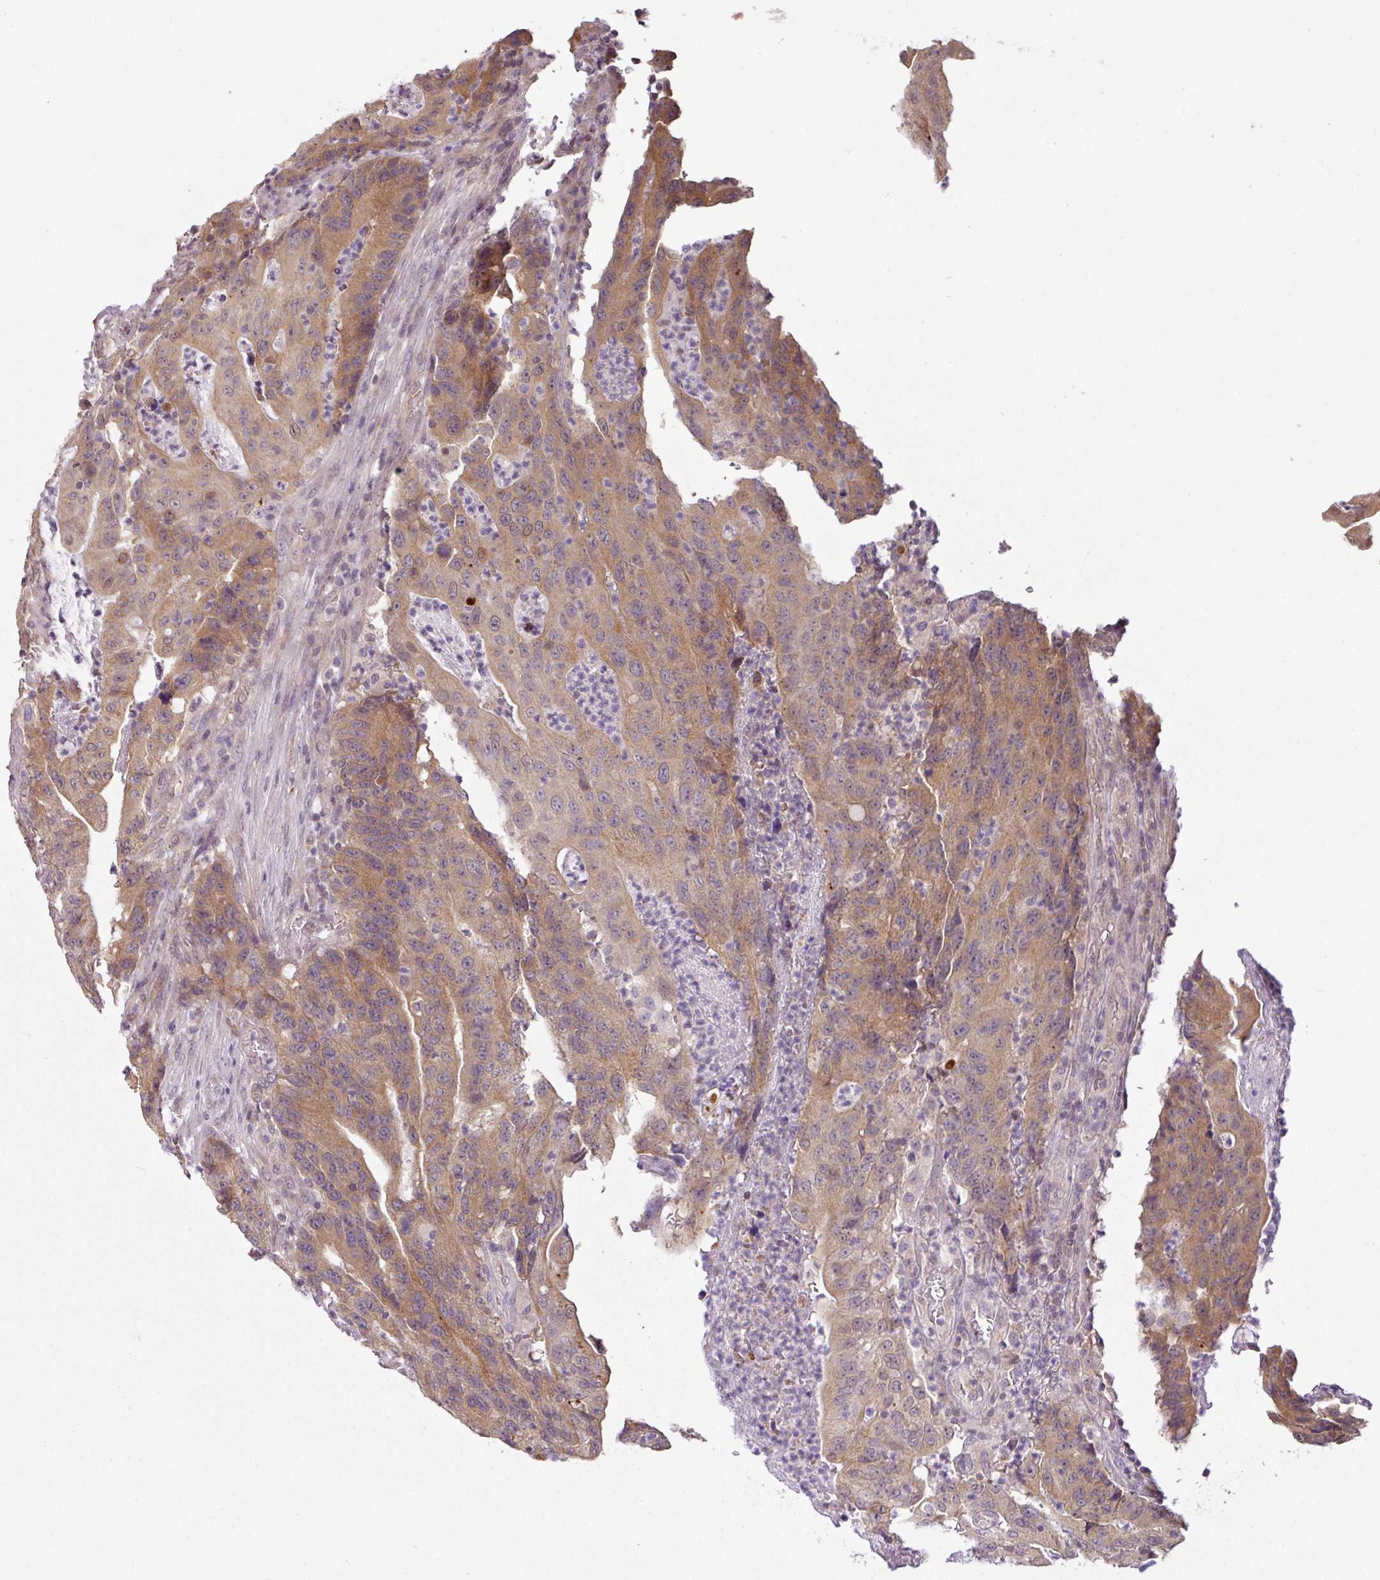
{"staining": {"intensity": "moderate", "quantity": ">75%", "location": "cytoplasmic/membranous"}, "tissue": "colorectal cancer", "cell_type": "Tumor cells", "image_type": "cancer", "snomed": [{"axis": "morphology", "description": "Adenocarcinoma, NOS"}, {"axis": "topography", "description": "Colon"}], "caption": "Colorectal cancer (adenocarcinoma) stained with DAB IHC reveals medium levels of moderate cytoplasmic/membranous positivity in approximately >75% of tumor cells. (DAB (3,3'-diaminobenzidine) IHC with brightfield microscopy, high magnification).", "gene": "DERPC", "patient": {"sex": "male", "age": 83}}